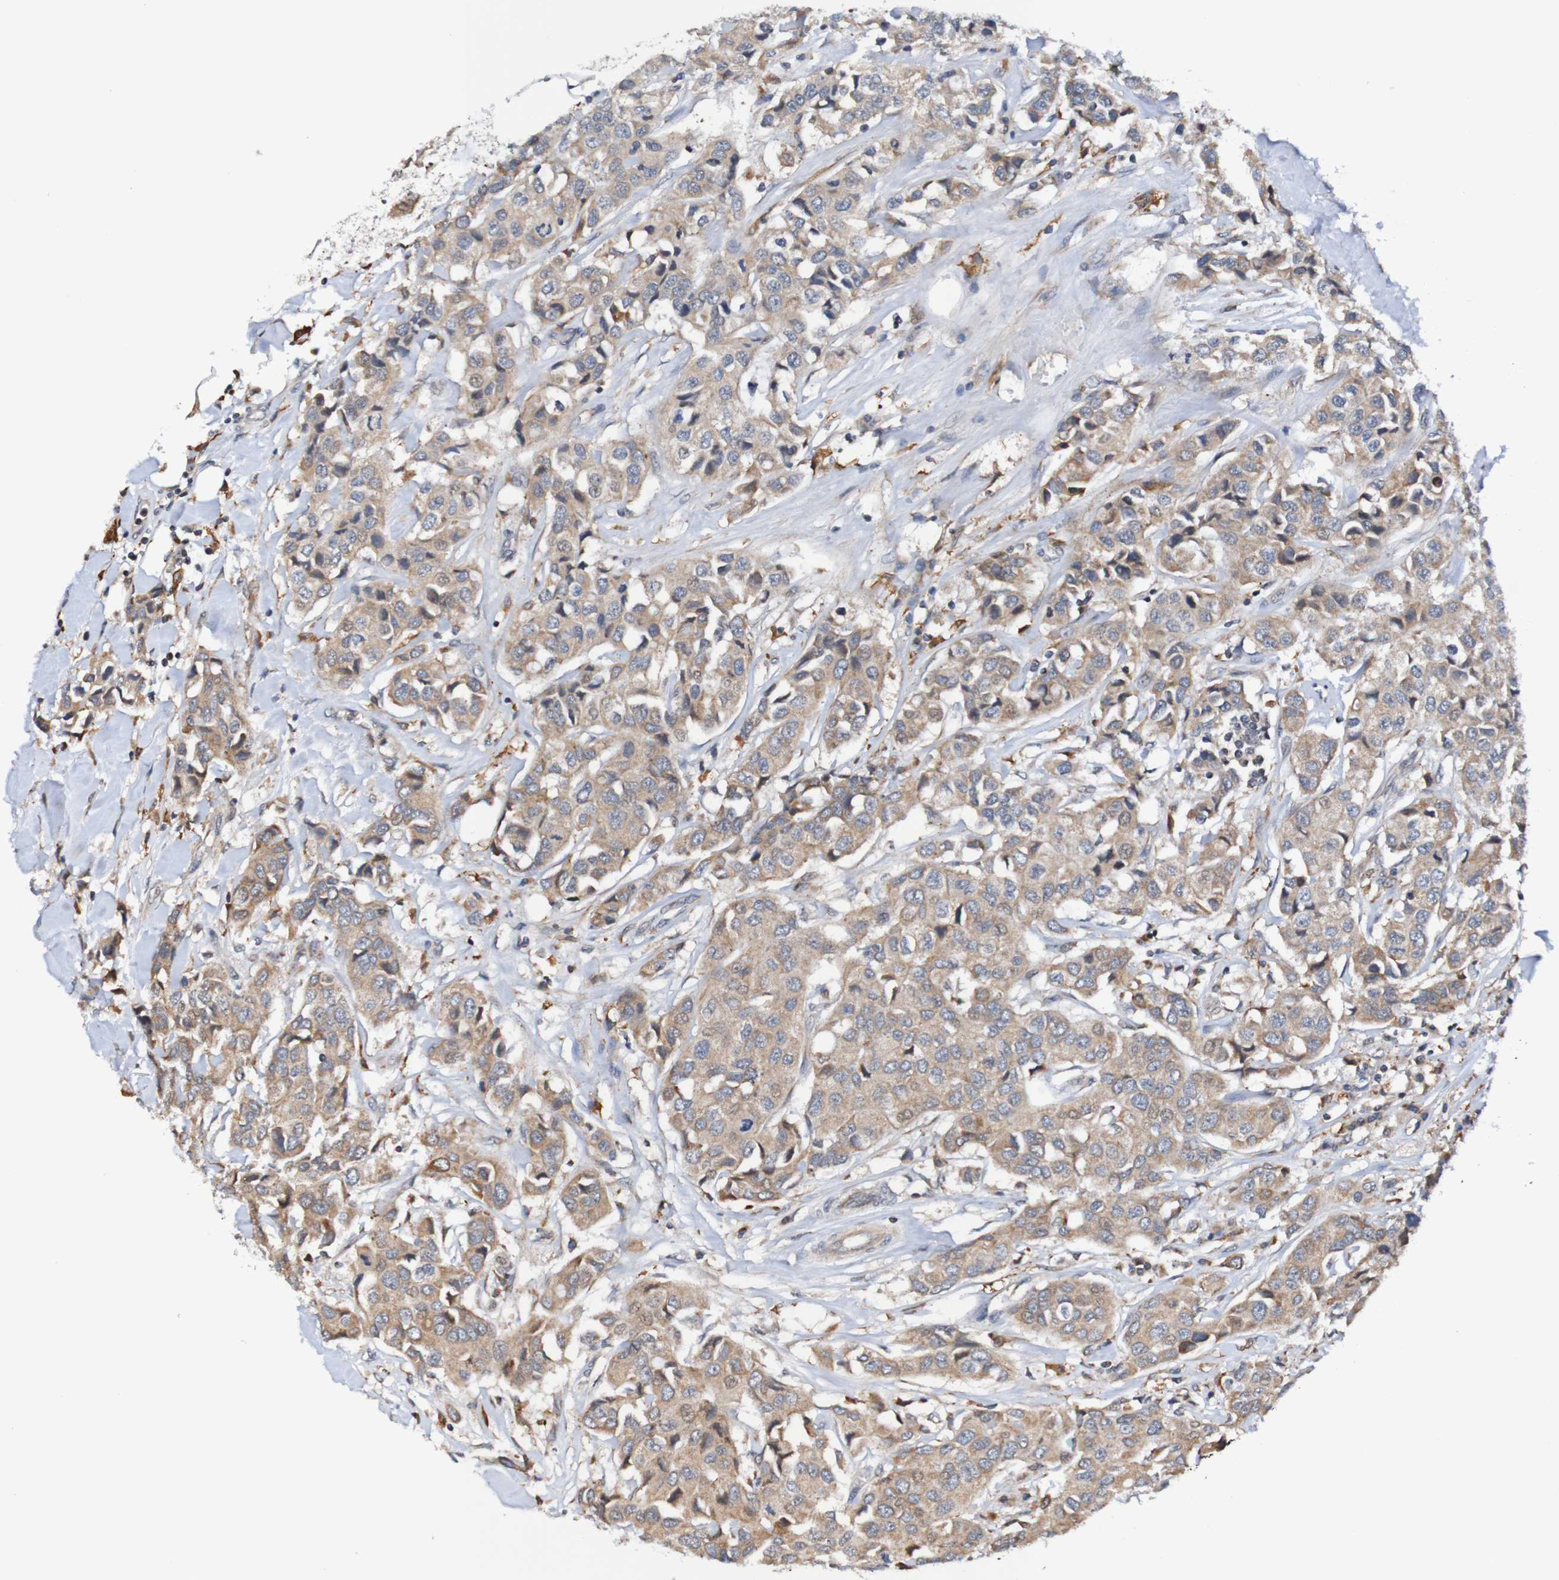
{"staining": {"intensity": "weak", "quantity": ">75%", "location": "cytoplasmic/membranous"}, "tissue": "breast cancer", "cell_type": "Tumor cells", "image_type": "cancer", "snomed": [{"axis": "morphology", "description": "Duct carcinoma"}, {"axis": "topography", "description": "Breast"}], "caption": "The photomicrograph demonstrates a brown stain indicating the presence of a protein in the cytoplasmic/membranous of tumor cells in intraductal carcinoma (breast).", "gene": "AXIN1", "patient": {"sex": "female", "age": 80}}